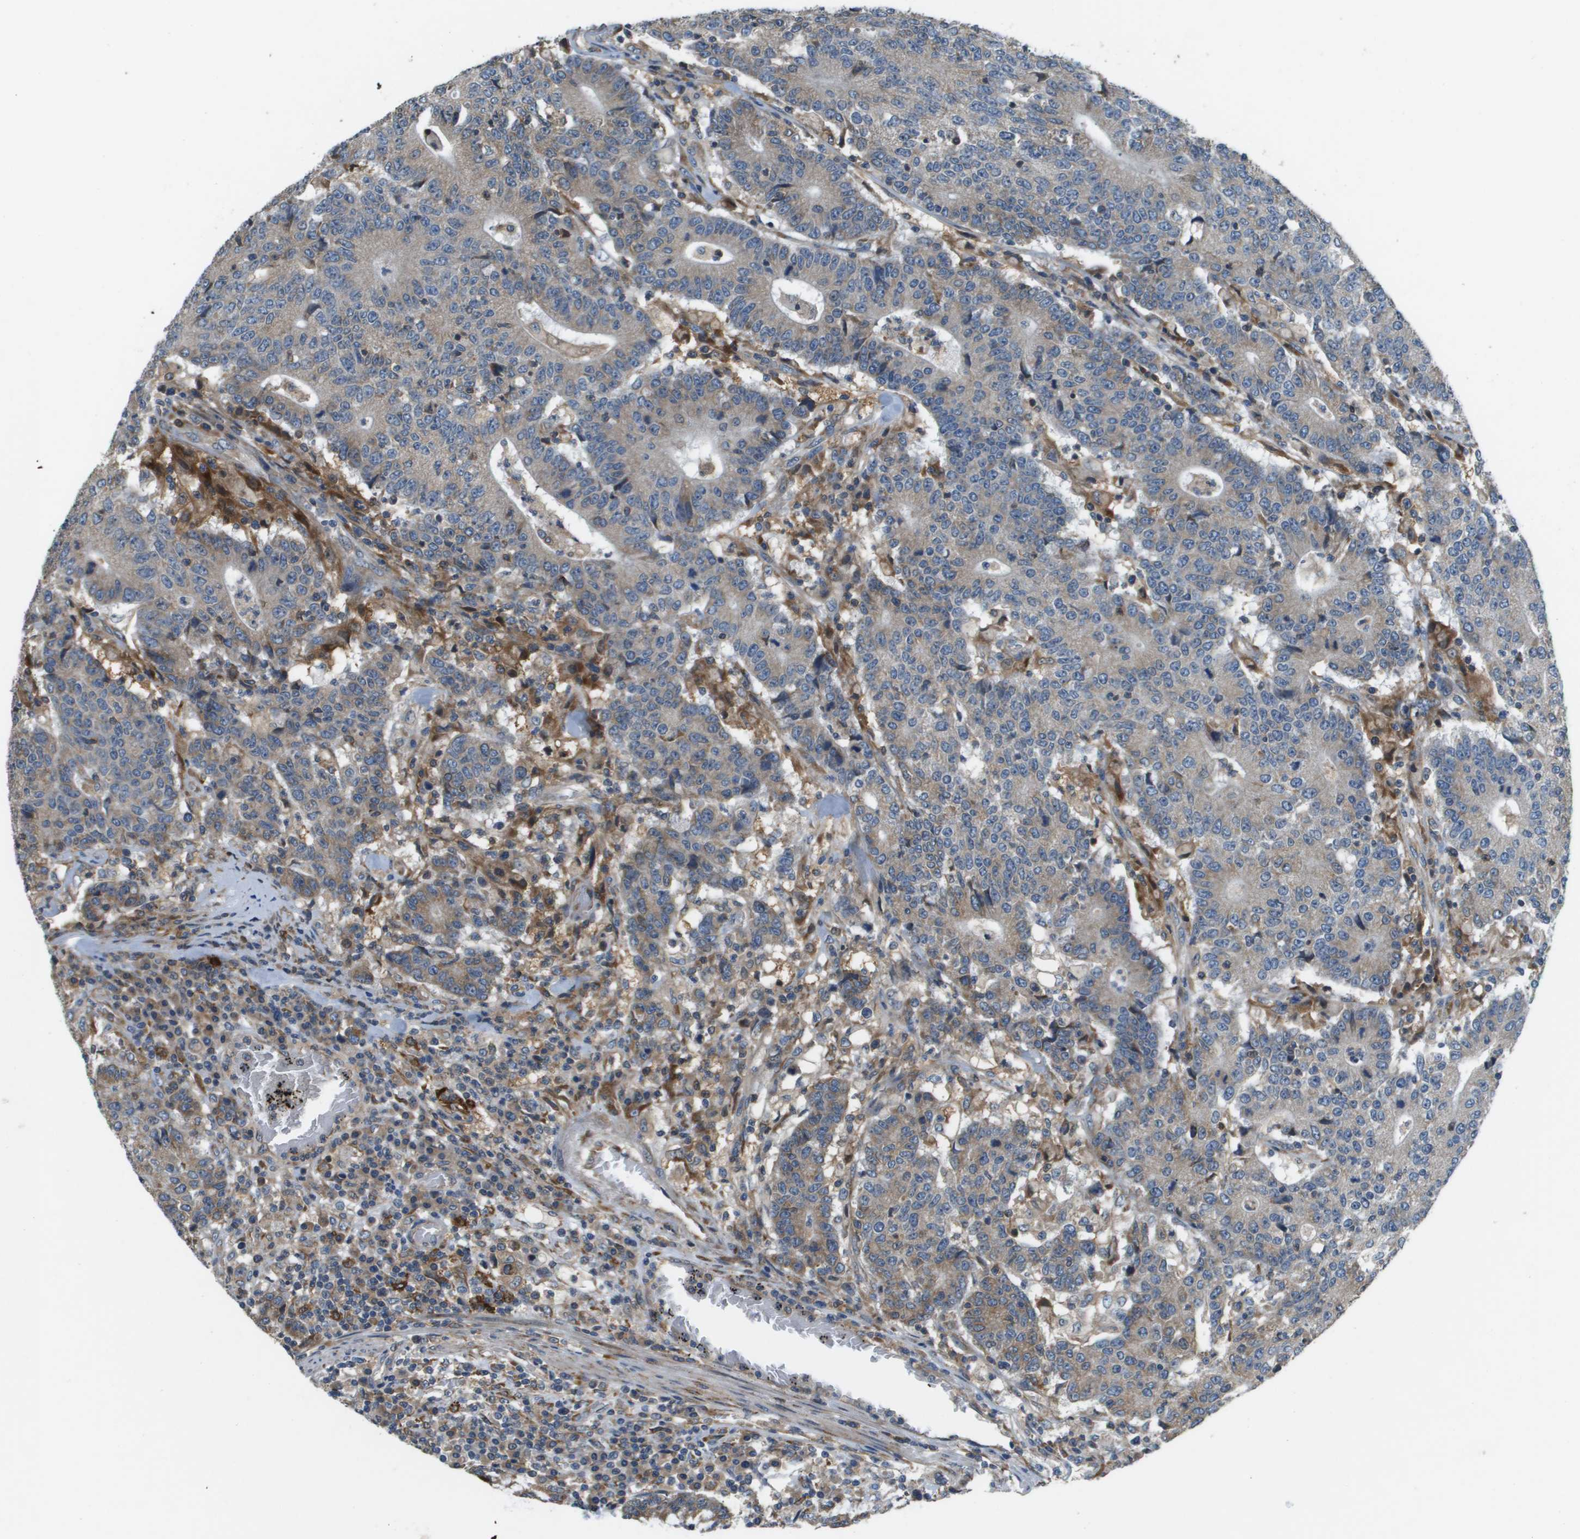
{"staining": {"intensity": "weak", "quantity": "25%-75%", "location": "cytoplasmic/membranous"}, "tissue": "colorectal cancer", "cell_type": "Tumor cells", "image_type": "cancer", "snomed": [{"axis": "morphology", "description": "Normal tissue, NOS"}, {"axis": "morphology", "description": "Adenocarcinoma, NOS"}, {"axis": "topography", "description": "Colon"}], "caption": "Protein staining by IHC exhibits weak cytoplasmic/membranous positivity in about 25%-75% of tumor cells in adenocarcinoma (colorectal).", "gene": "SAMSN1", "patient": {"sex": "female", "age": 75}}